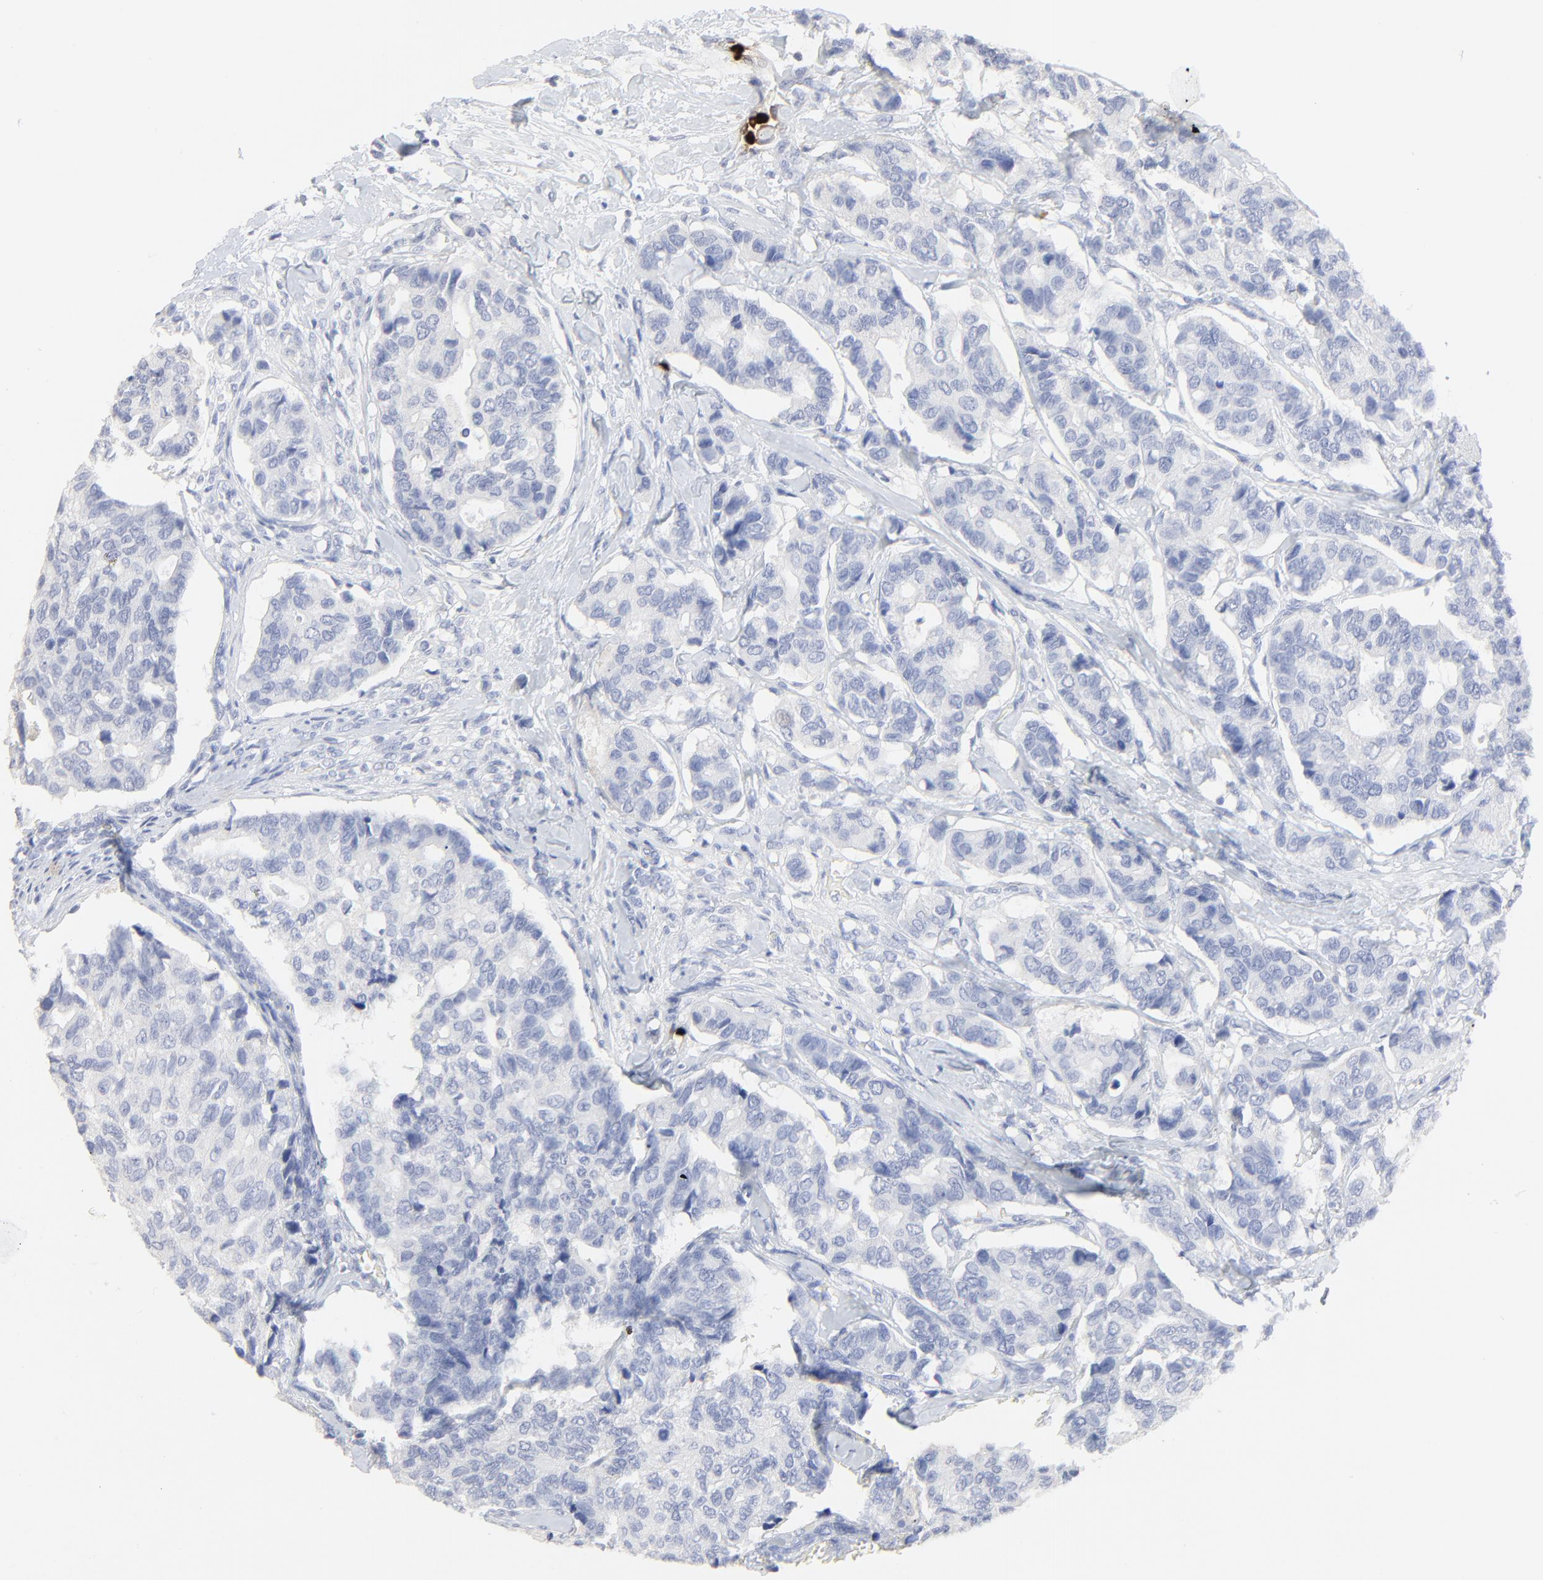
{"staining": {"intensity": "negative", "quantity": "none", "location": "none"}, "tissue": "breast cancer", "cell_type": "Tumor cells", "image_type": "cancer", "snomed": [{"axis": "morphology", "description": "Duct carcinoma"}, {"axis": "topography", "description": "Breast"}], "caption": "Immunohistochemistry micrograph of human breast cancer (intraductal carcinoma) stained for a protein (brown), which displays no expression in tumor cells.", "gene": "LCN2", "patient": {"sex": "female", "age": 69}}